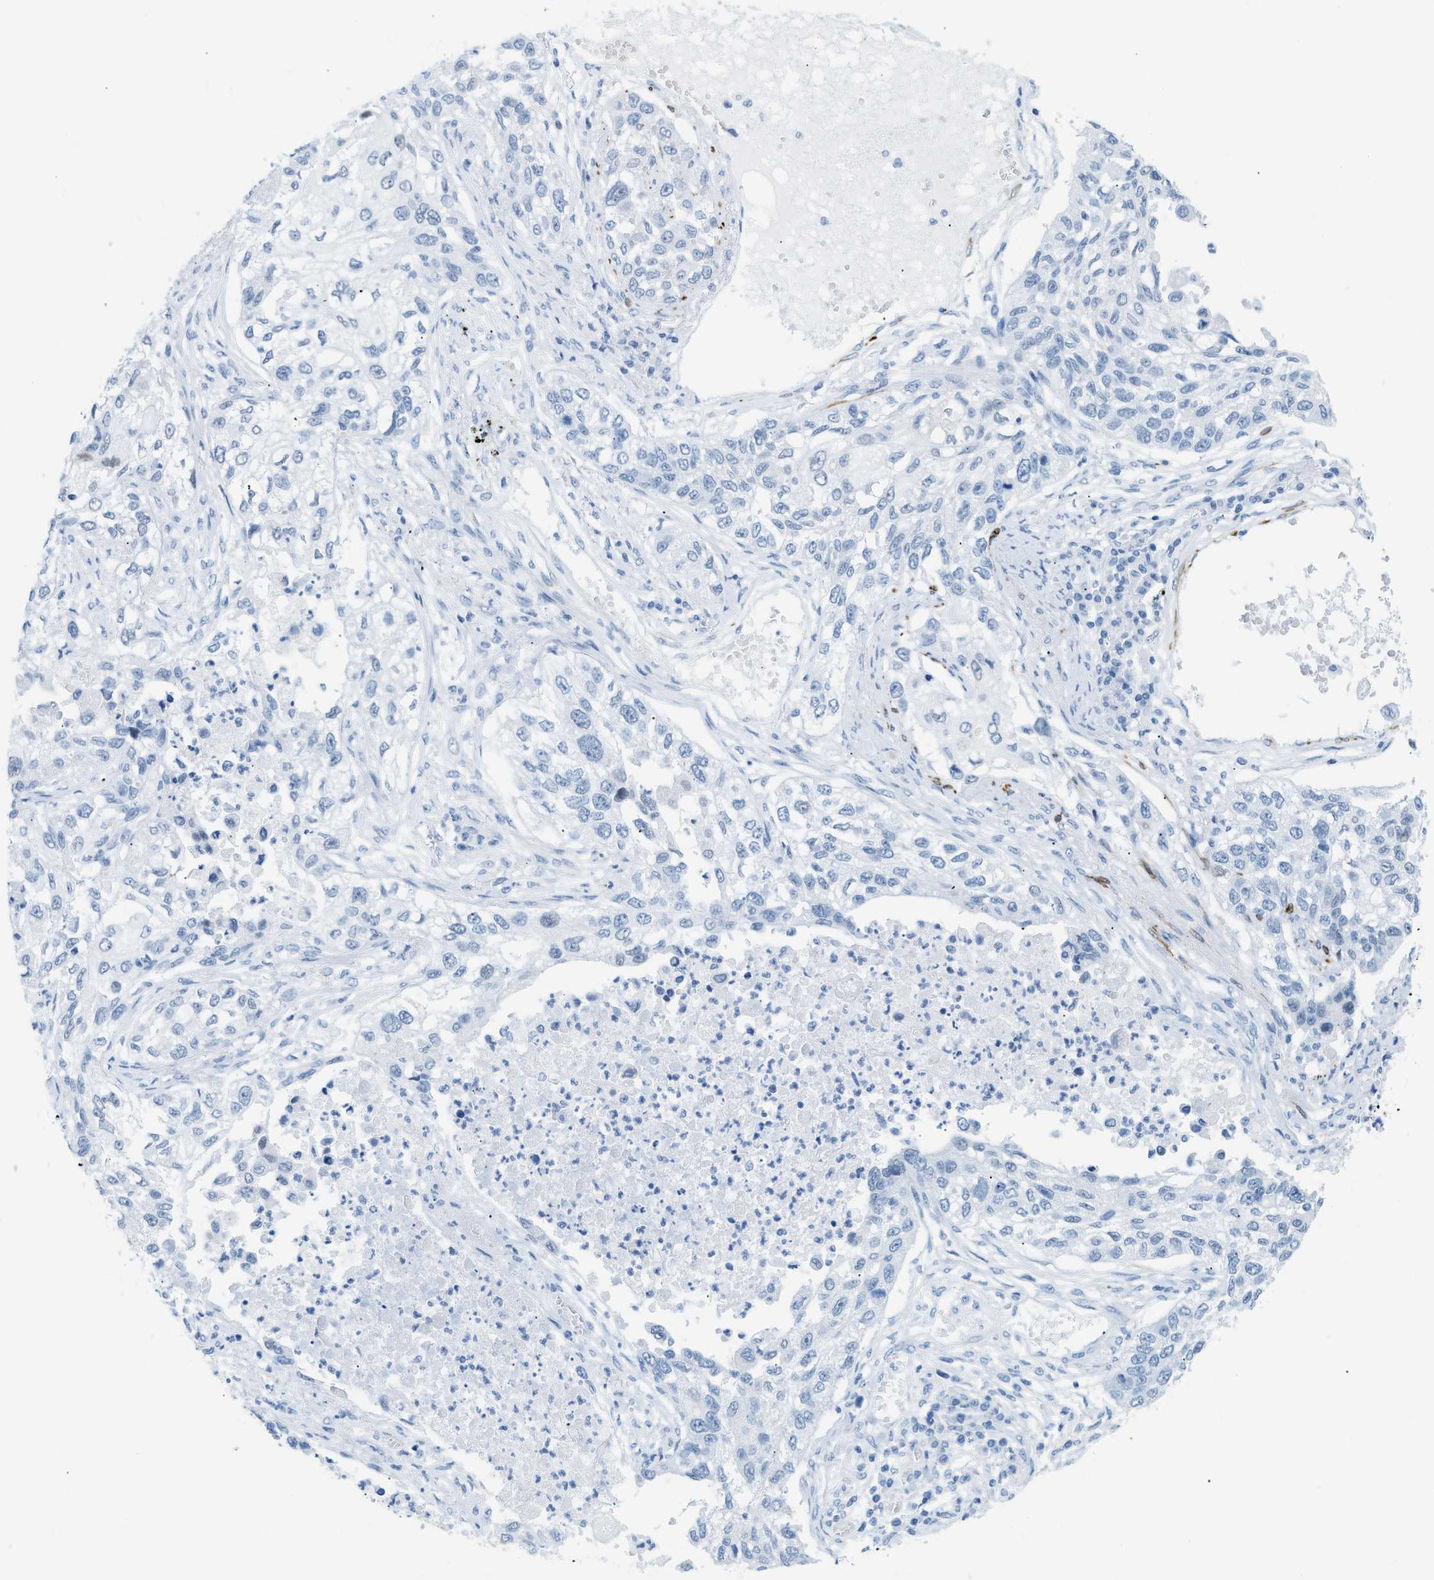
{"staining": {"intensity": "negative", "quantity": "none", "location": "none"}, "tissue": "lung cancer", "cell_type": "Tumor cells", "image_type": "cancer", "snomed": [{"axis": "morphology", "description": "Squamous cell carcinoma, NOS"}, {"axis": "topography", "description": "Lung"}], "caption": "Immunohistochemistry image of neoplastic tissue: human lung cancer (squamous cell carcinoma) stained with DAB reveals no significant protein staining in tumor cells.", "gene": "DES", "patient": {"sex": "male", "age": 71}}